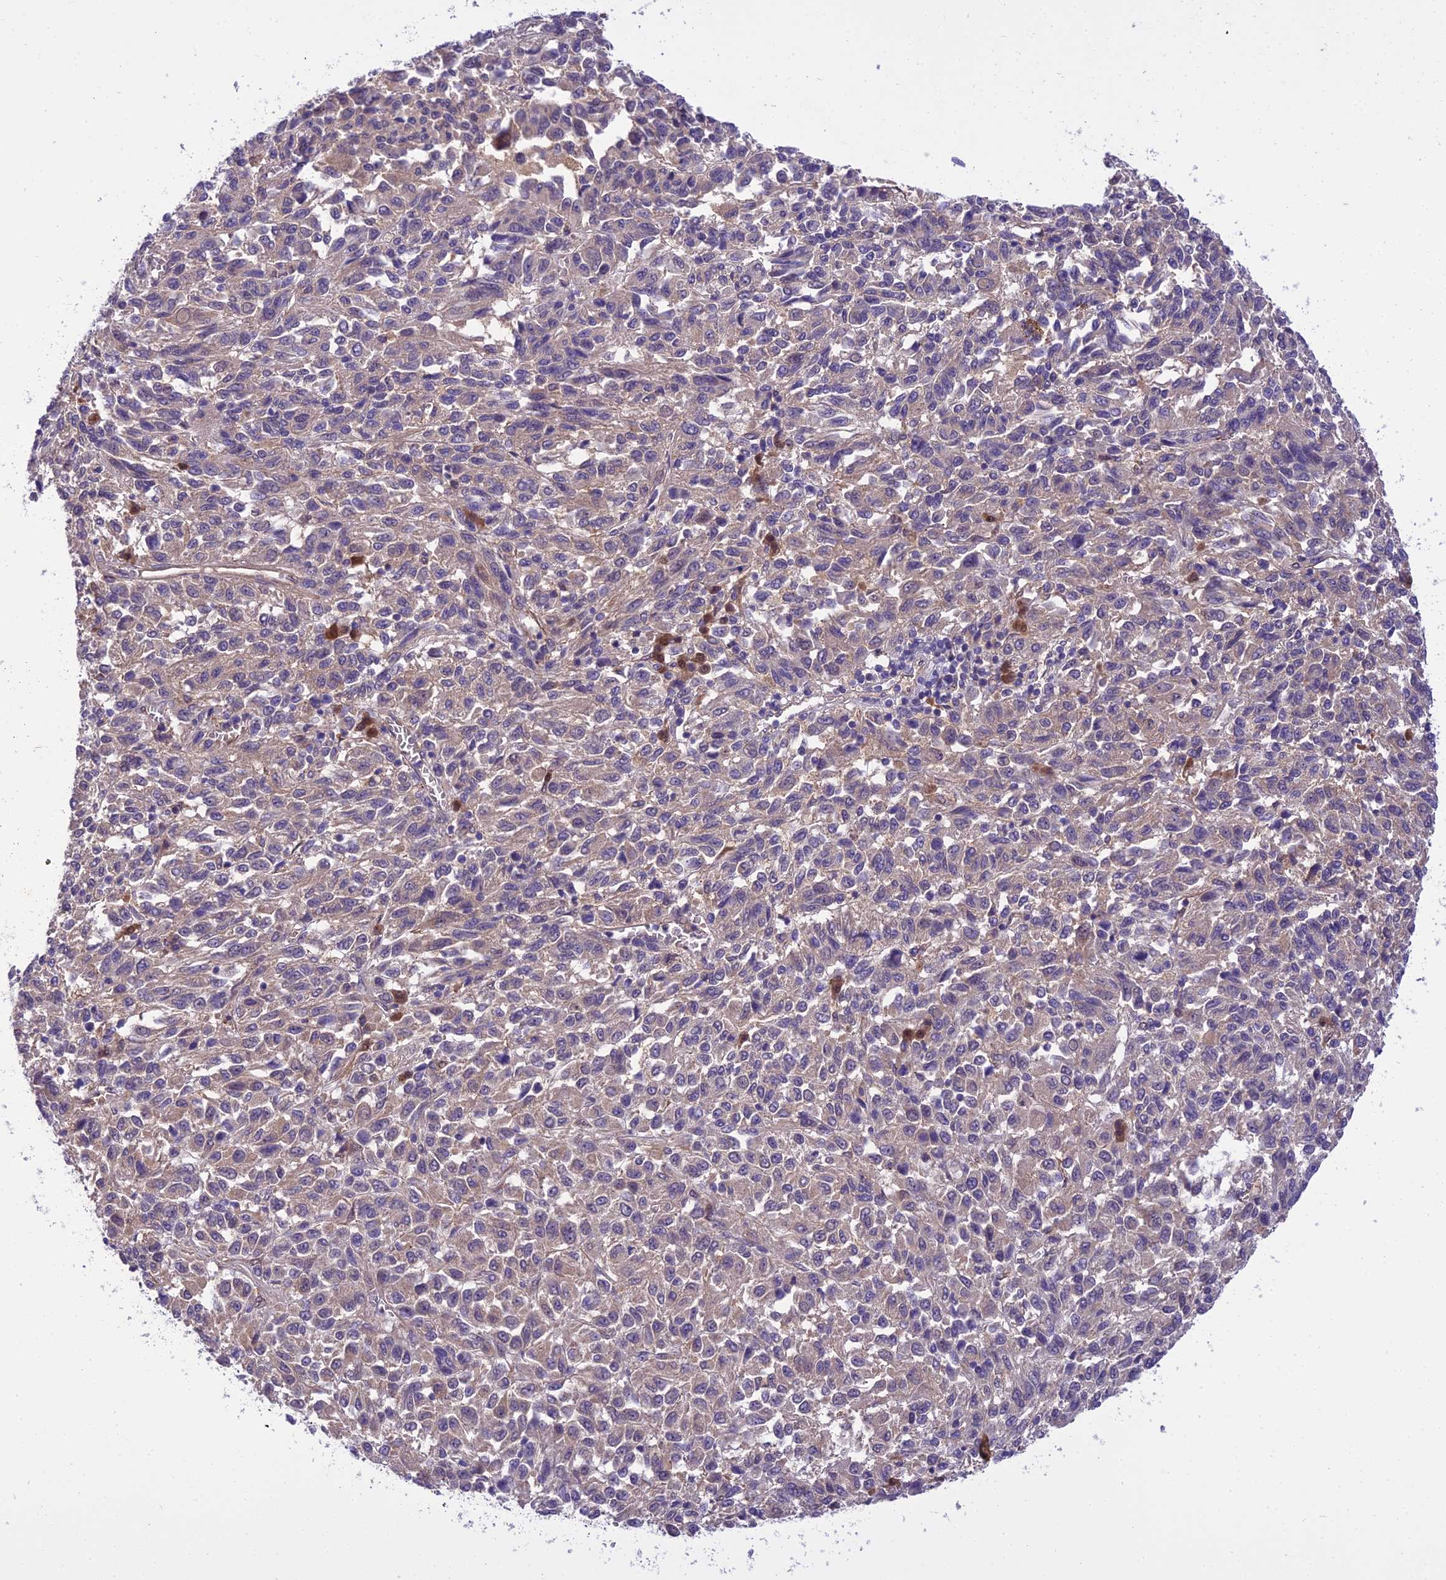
{"staining": {"intensity": "negative", "quantity": "none", "location": "none"}, "tissue": "melanoma", "cell_type": "Tumor cells", "image_type": "cancer", "snomed": [{"axis": "morphology", "description": "Malignant melanoma, Metastatic site"}, {"axis": "topography", "description": "Lung"}], "caption": "Tumor cells are negative for protein expression in human malignant melanoma (metastatic site). (Brightfield microscopy of DAB immunohistochemistry at high magnification).", "gene": "BORCS6", "patient": {"sex": "male", "age": 64}}